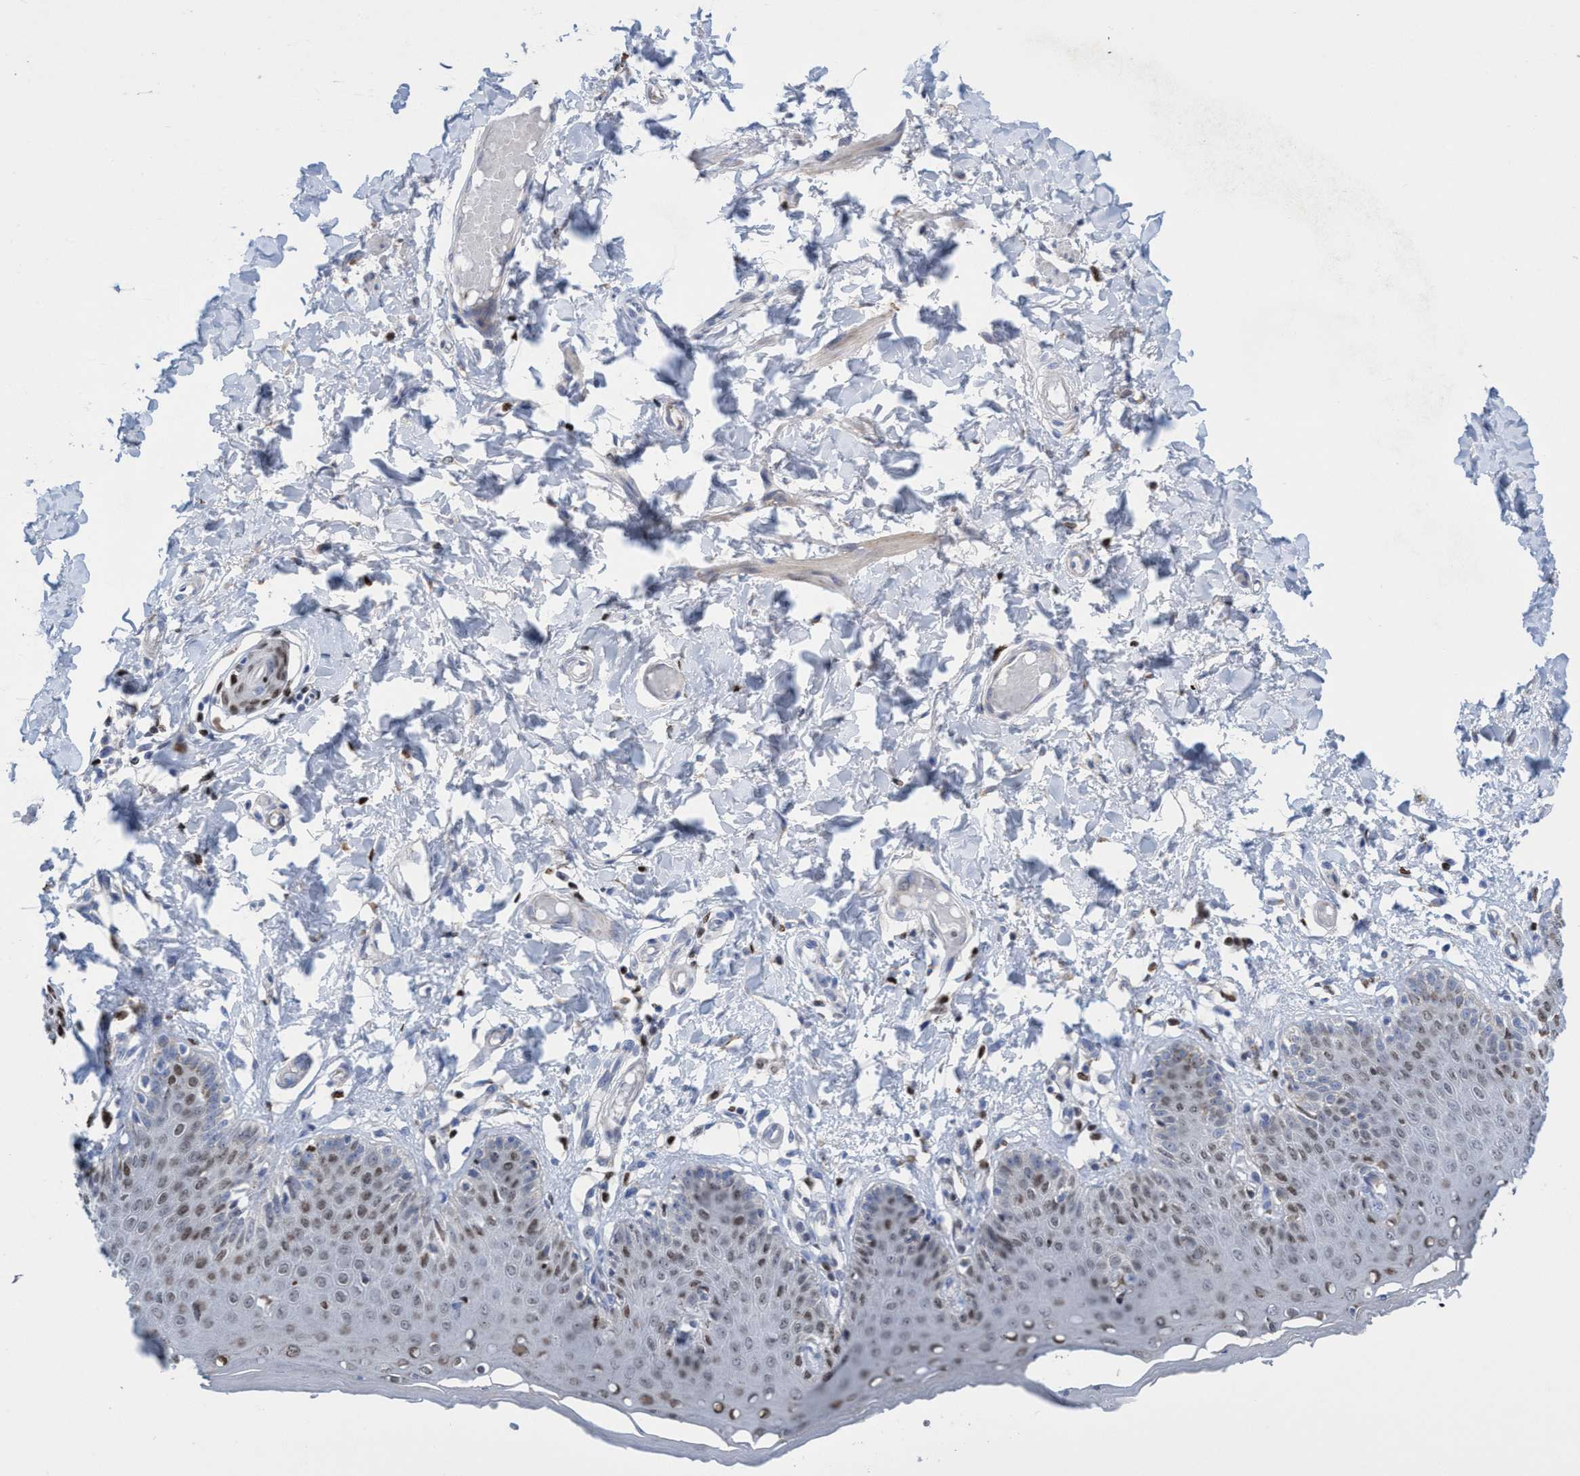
{"staining": {"intensity": "moderate", "quantity": "25%-75%", "location": "nuclear"}, "tissue": "skin", "cell_type": "Epidermal cells", "image_type": "normal", "snomed": [{"axis": "morphology", "description": "Normal tissue, NOS"}, {"axis": "topography", "description": "Vulva"}], "caption": "Moderate nuclear protein expression is seen in about 25%-75% of epidermal cells in skin.", "gene": "CBX2", "patient": {"sex": "female", "age": 66}}